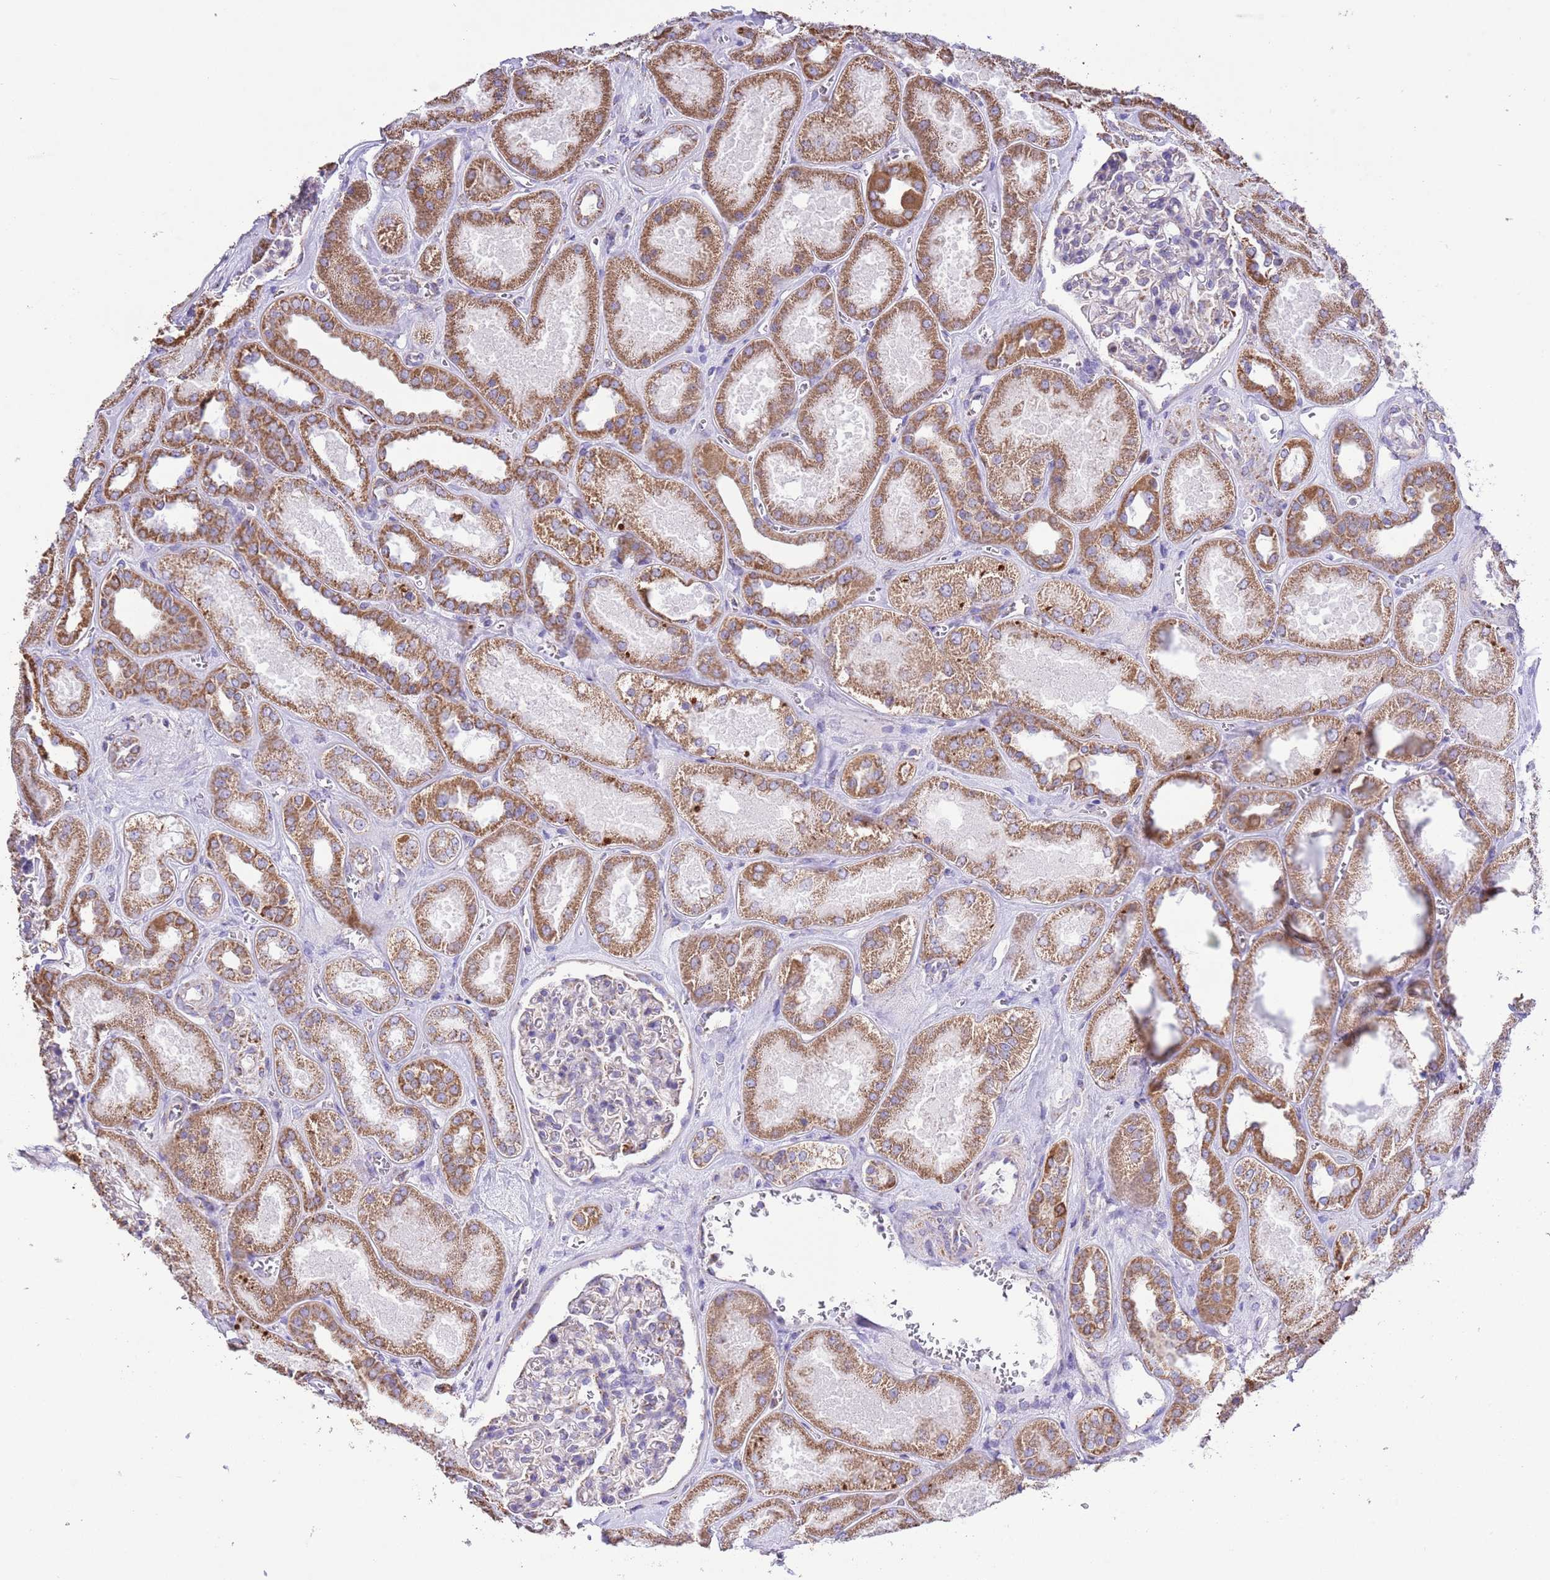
{"staining": {"intensity": "negative", "quantity": "none", "location": "none"}, "tissue": "kidney", "cell_type": "Cells in glomeruli", "image_type": "normal", "snomed": [{"axis": "morphology", "description": "Normal tissue, NOS"}, {"axis": "morphology", "description": "Adenocarcinoma, NOS"}, {"axis": "topography", "description": "Kidney"}], "caption": "Cells in glomeruli are negative for protein expression in normal human kidney. (Brightfield microscopy of DAB IHC at high magnification).", "gene": "TEKTIP1", "patient": {"sex": "female", "age": 68}}